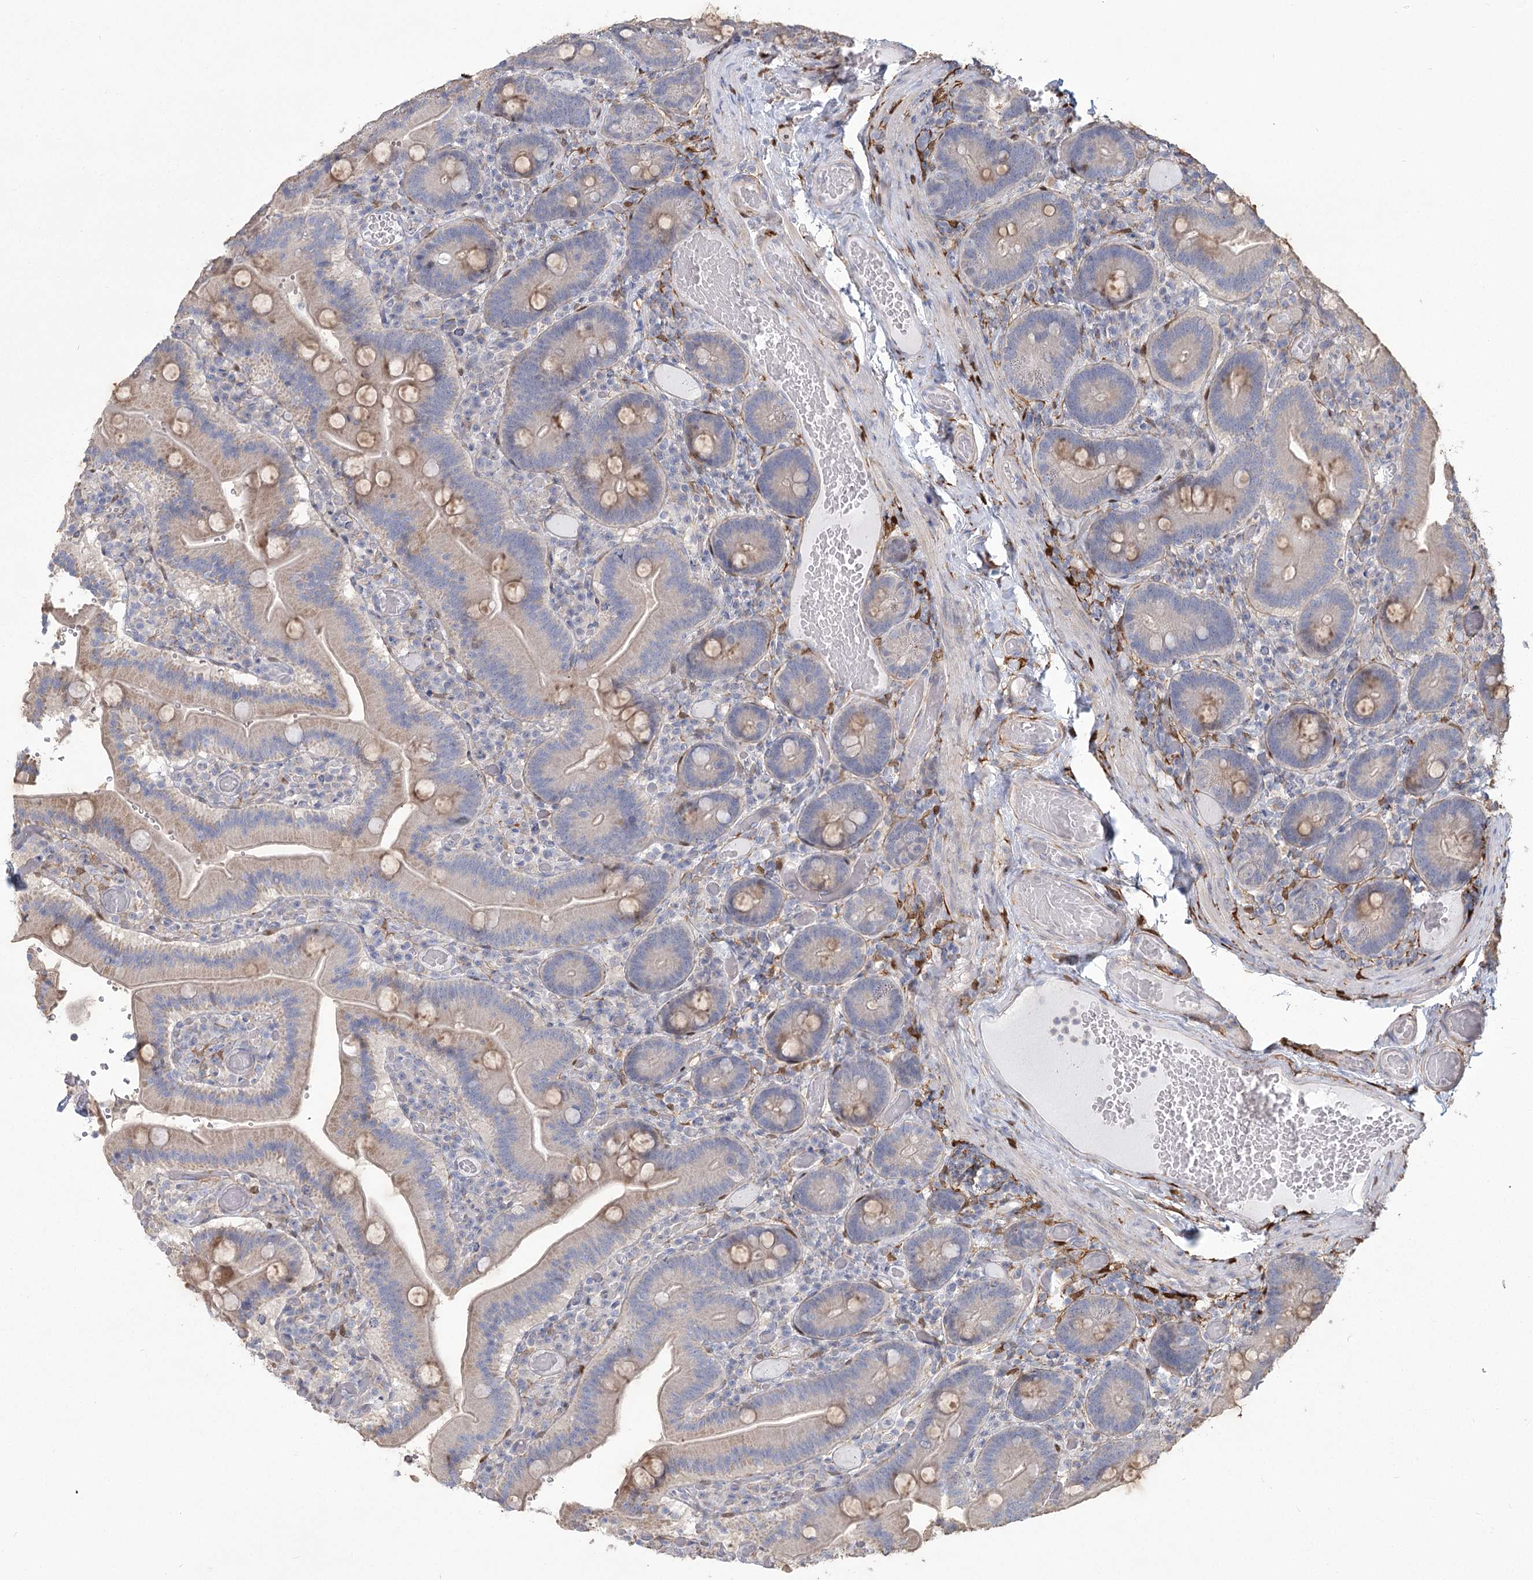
{"staining": {"intensity": "weak", "quantity": "25%-75%", "location": "cytoplasmic/membranous"}, "tissue": "duodenum", "cell_type": "Glandular cells", "image_type": "normal", "snomed": [{"axis": "morphology", "description": "Normal tissue, NOS"}, {"axis": "topography", "description": "Duodenum"}], "caption": "Immunohistochemistry (IHC) photomicrograph of unremarkable duodenum stained for a protein (brown), which reveals low levels of weak cytoplasmic/membranous positivity in approximately 25%-75% of glandular cells.", "gene": "CNTLN", "patient": {"sex": "female", "age": 62}}